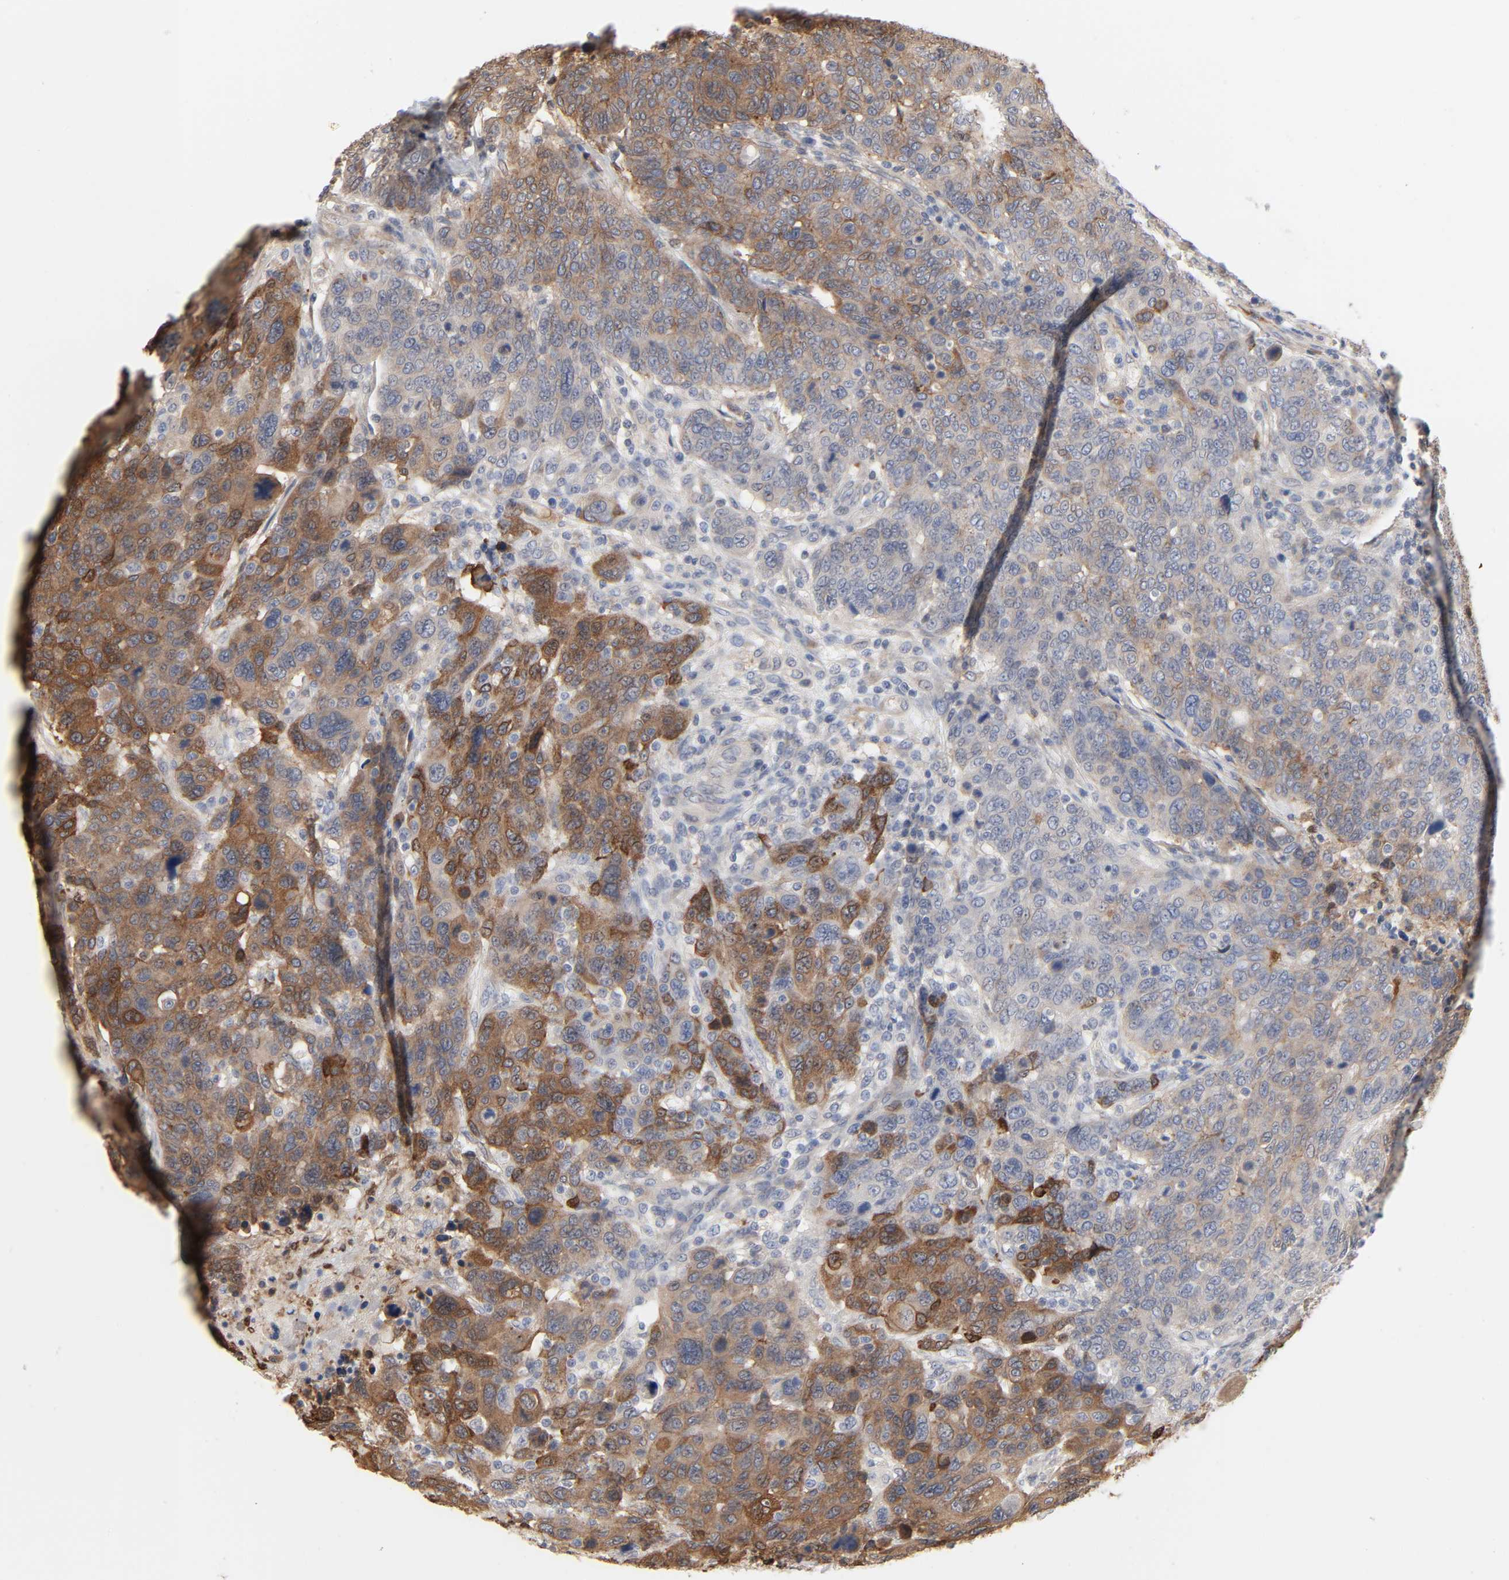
{"staining": {"intensity": "moderate", "quantity": "25%-75%", "location": "cytoplasmic/membranous"}, "tissue": "breast cancer", "cell_type": "Tumor cells", "image_type": "cancer", "snomed": [{"axis": "morphology", "description": "Duct carcinoma"}, {"axis": "topography", "description": "Breast"}], "caption": "Immunohistochemical staining of breast cancer demonstrates medium levels of moderate cytoplasmic/membranous staining in about 25%-75% of tumor cells.", "gene": "NDRG2", "patient": {"sex": "female", "age": 37}}